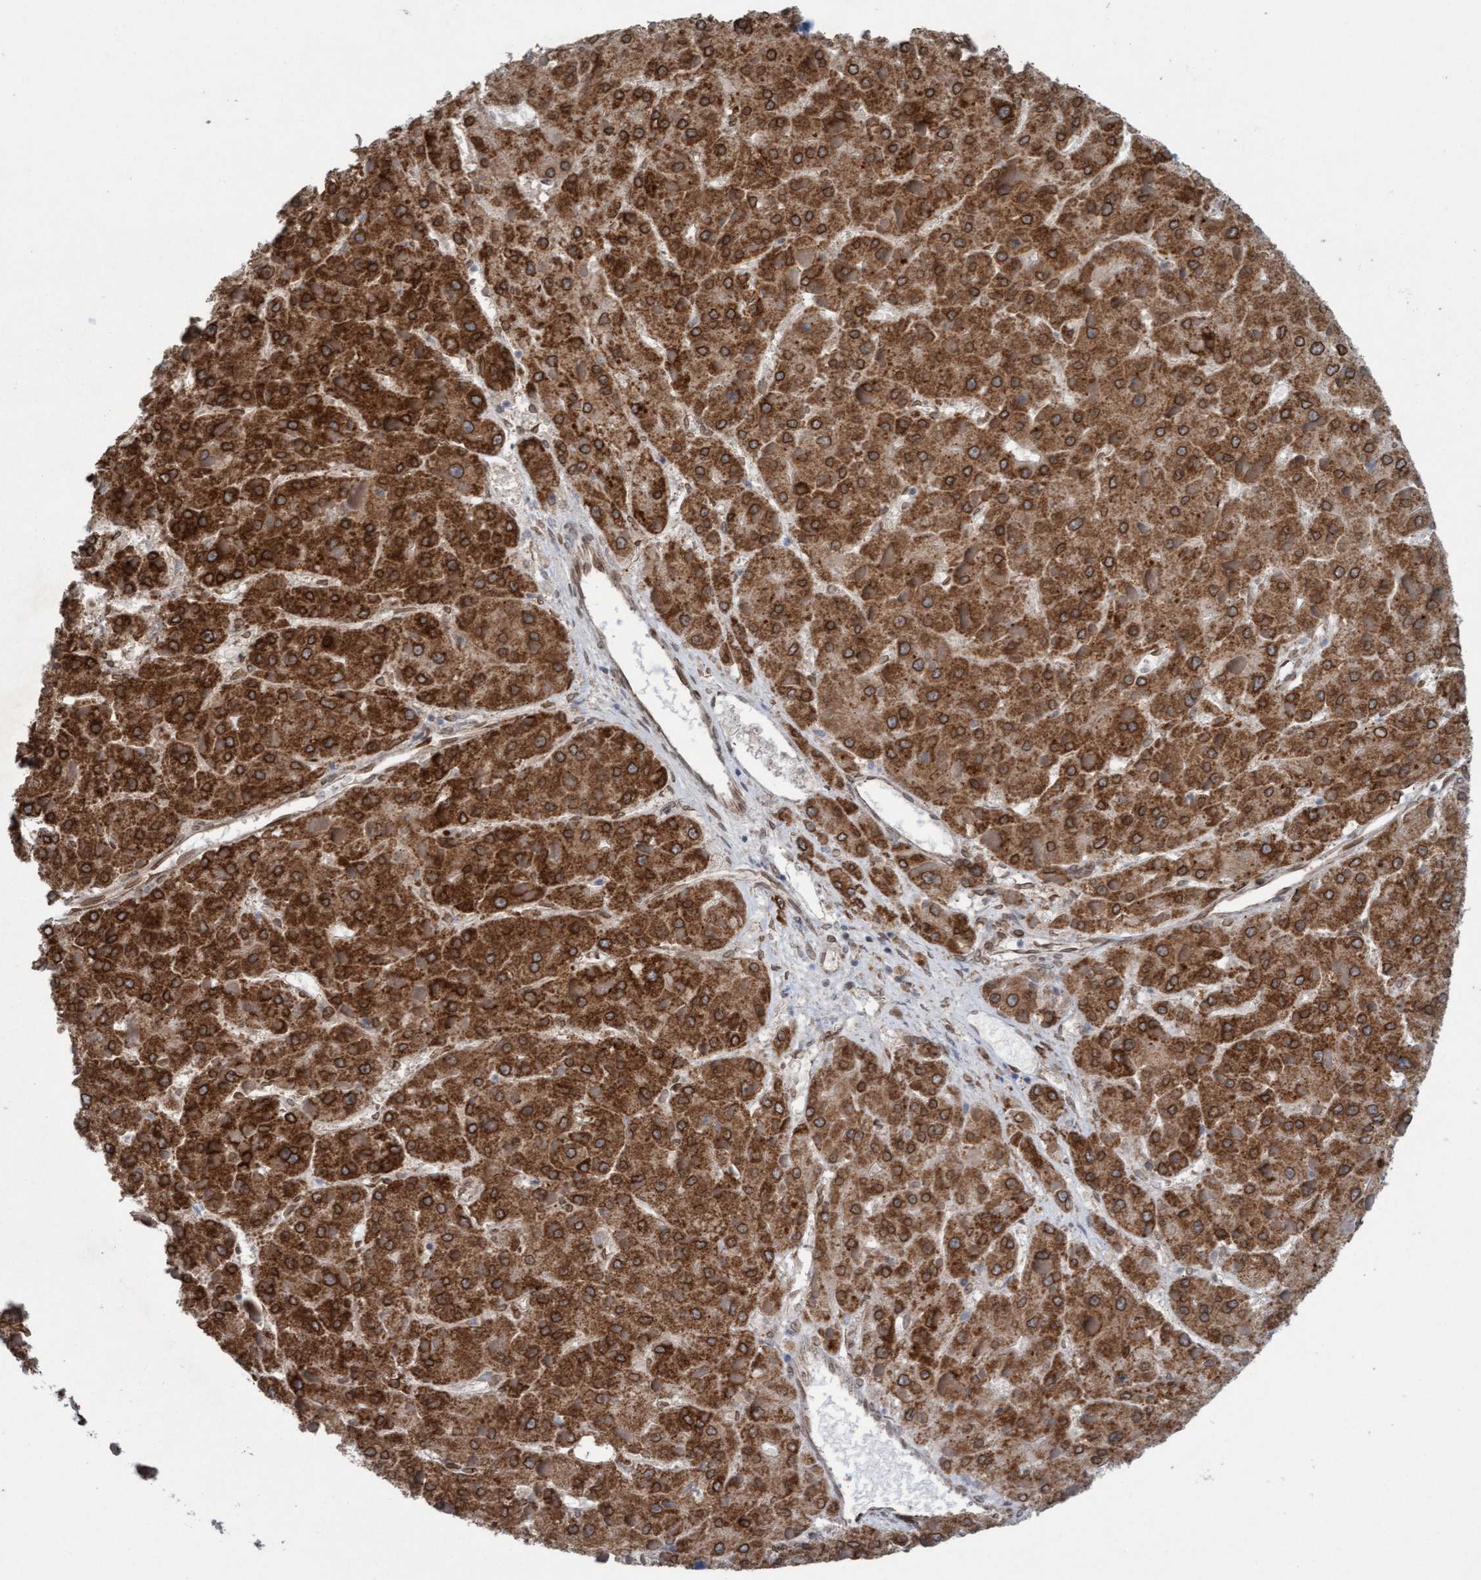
{"staining": {"intensity": "strong", "quantity": ">75%", "location": "cytoplasmic/membranous"}, "tissue": "liver cancer", "cell_type": "Tumor cells", "image_type": "cancer", "snomed": [{"axis": "morphology", "description": "Carcinoma, Hepatocellular, NOS"}, {"axis": "topography", "description": "Liver"}], "caption": "The image reveals immunohistochemical staining of hepatocellular carcinoma (liver). There is strong cytoplasmic/membranous staining is present in about >75% of tumor cells.", "gene": "MRPS23", "patient": {"sex": "female", "age": 73}}